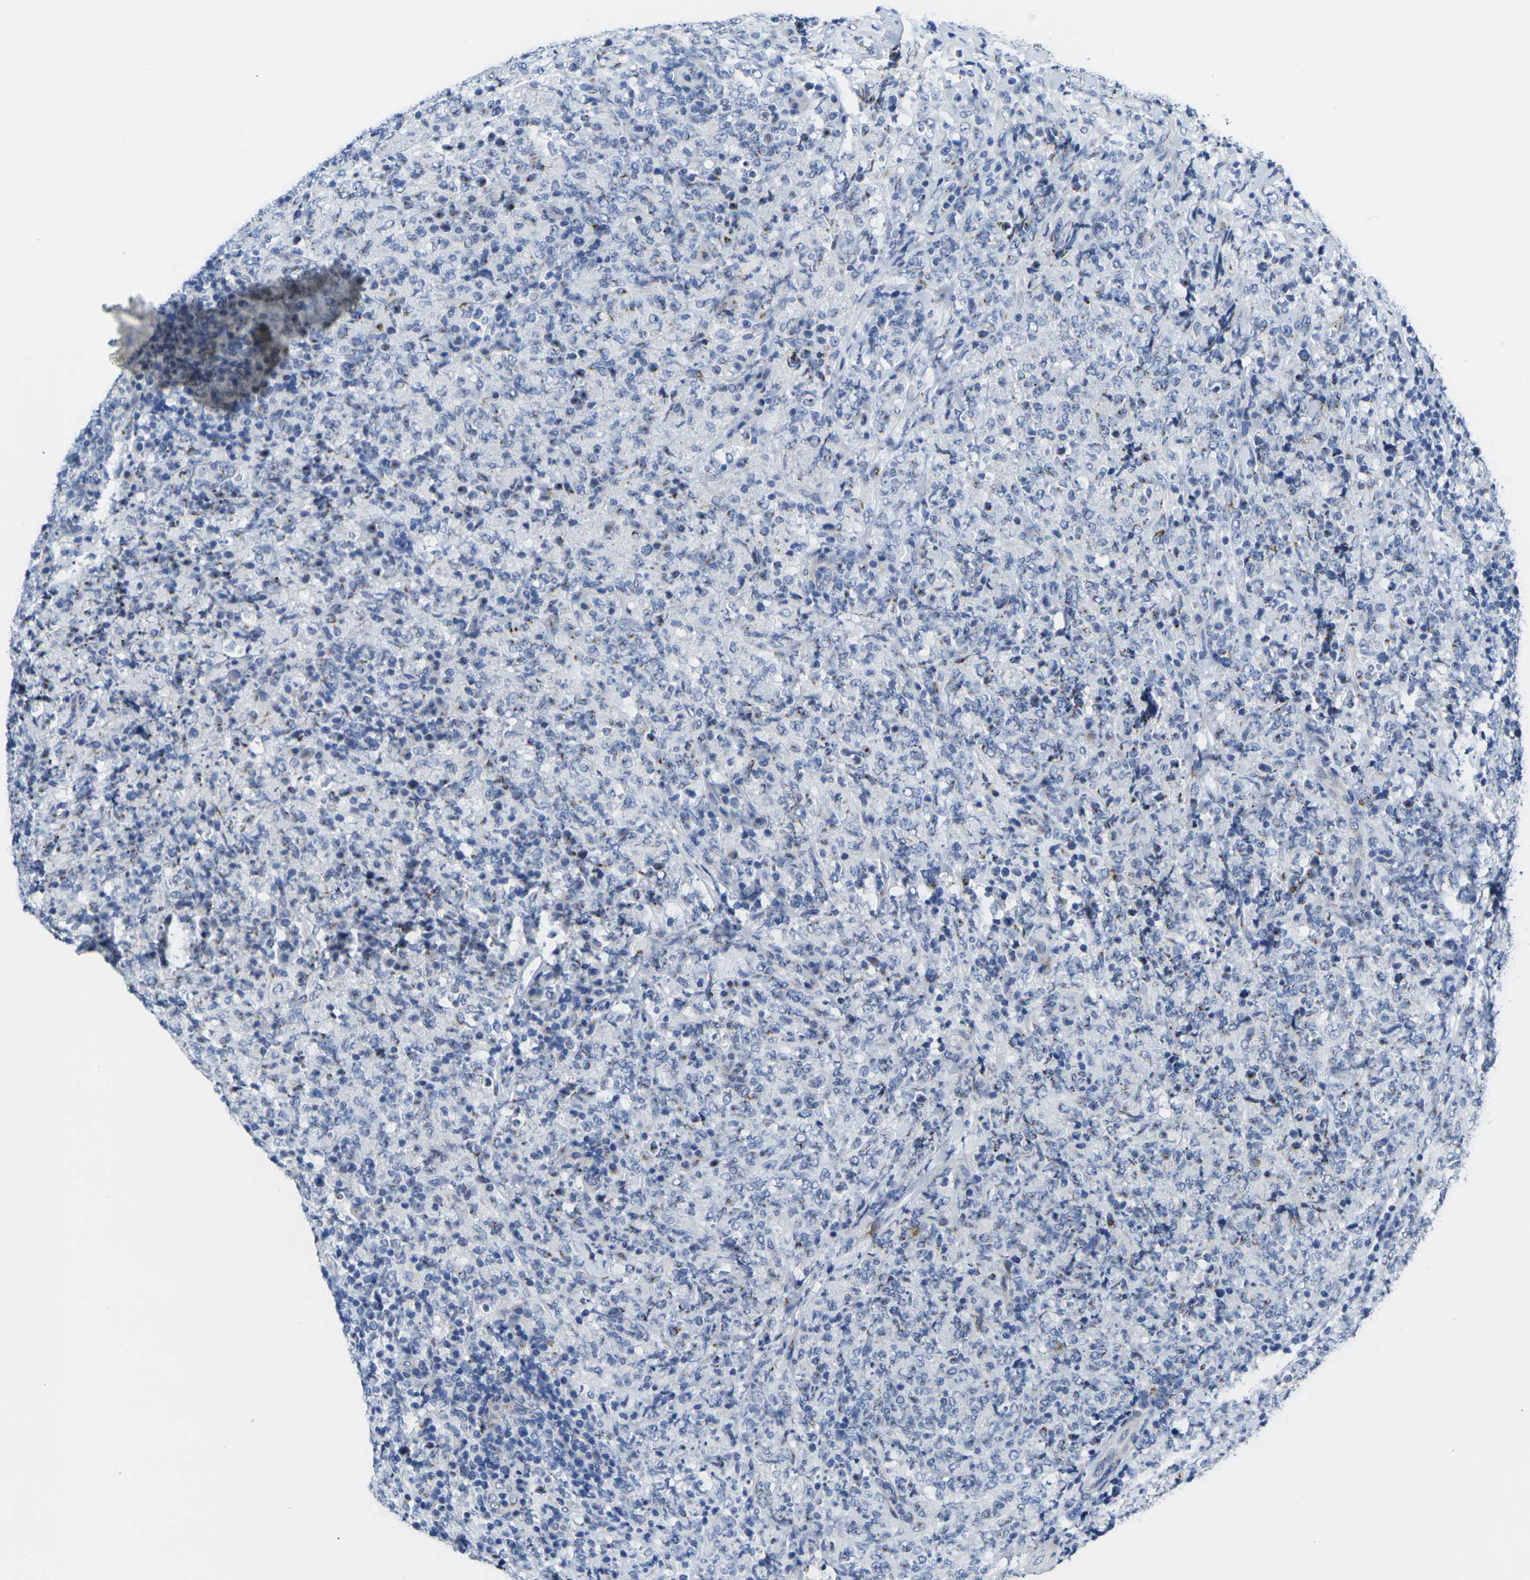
{"staining": {"intensity": "weak", "quantity": "25%-75%", "location": "cytoplasmic/membranous"}, "tissue": "lymphoma", "cell_type": "Tumor cells", "image_type": "cancer", "snomed": [{"axis": "morphology", "description": "Malignant lymphoma, non-Hodgkin's type, High grade"}, {"axis": "topography", "description": "Tonsil"}], "caption": "DAB (3,3'-diaminobenzidine) immunohistochemical staining of human high-grade malignant lymphoma, non-Hodgkin's type shows weak cytoplasmic/membranous protein expression in about 25%-75% of tumor cells.", "gene": "CRK", "patient": {"sex": "female", "age": 36}}